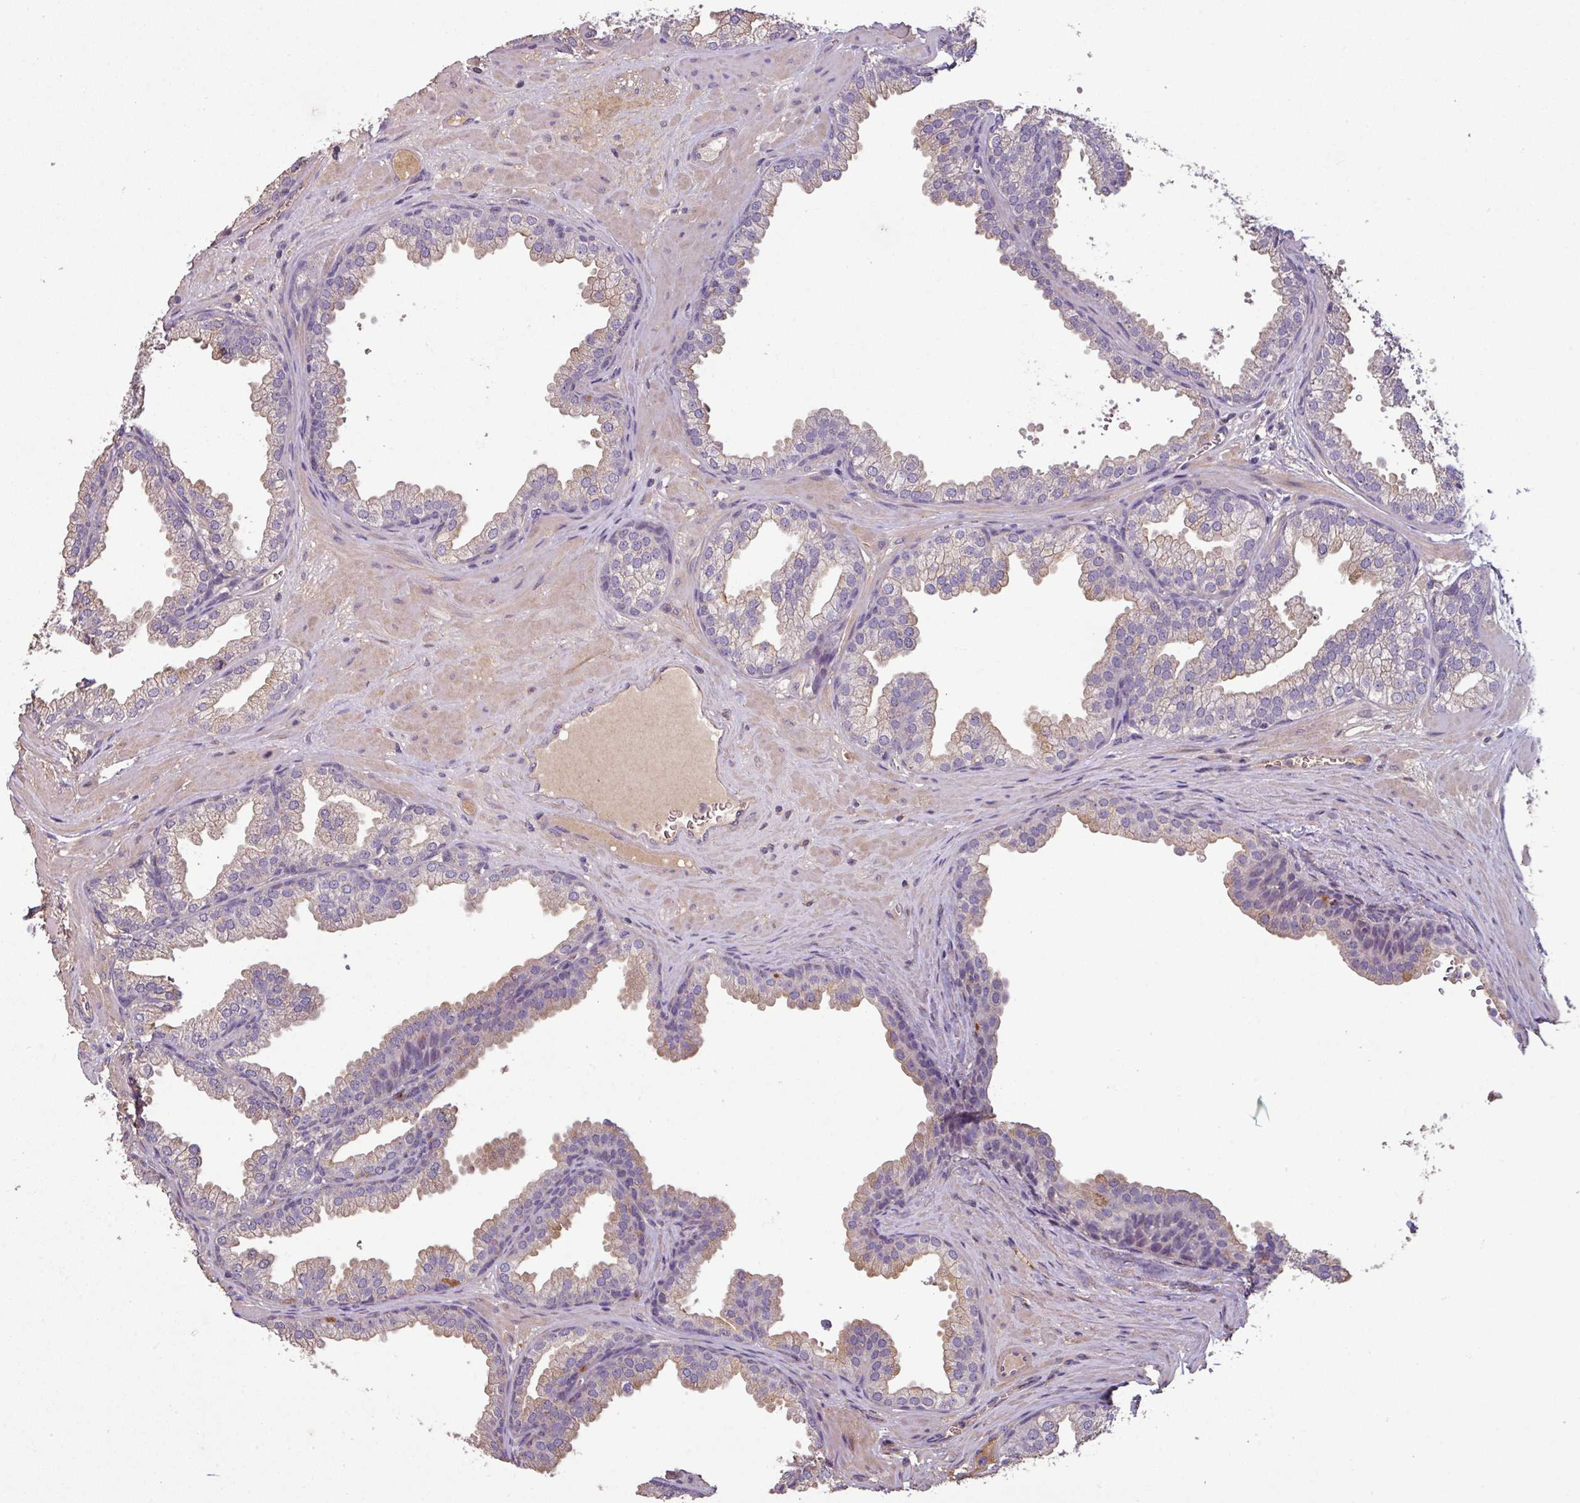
{"staining": {"intensity": "weak", "quantity": "25%-75%", "location": "cytoplasmic/membranous"}, "tissue": "prostate", "cell_type": "Glandular cells", "image_type": "normal", "snomed": [{"axis": "morphology", "description": "Normal tissue, NOS"}, {"axis": "topography", "description": "Prostate"}], "caption": "IHC image of unremarkable prostate stained for a protein (brown), which demonstrates low levels of weak cytoplasmic/membranous positivity in about 25%-75% of glandular cells.", "gene": "ISLR", "patient": {"sex": "male", "age": 37}}